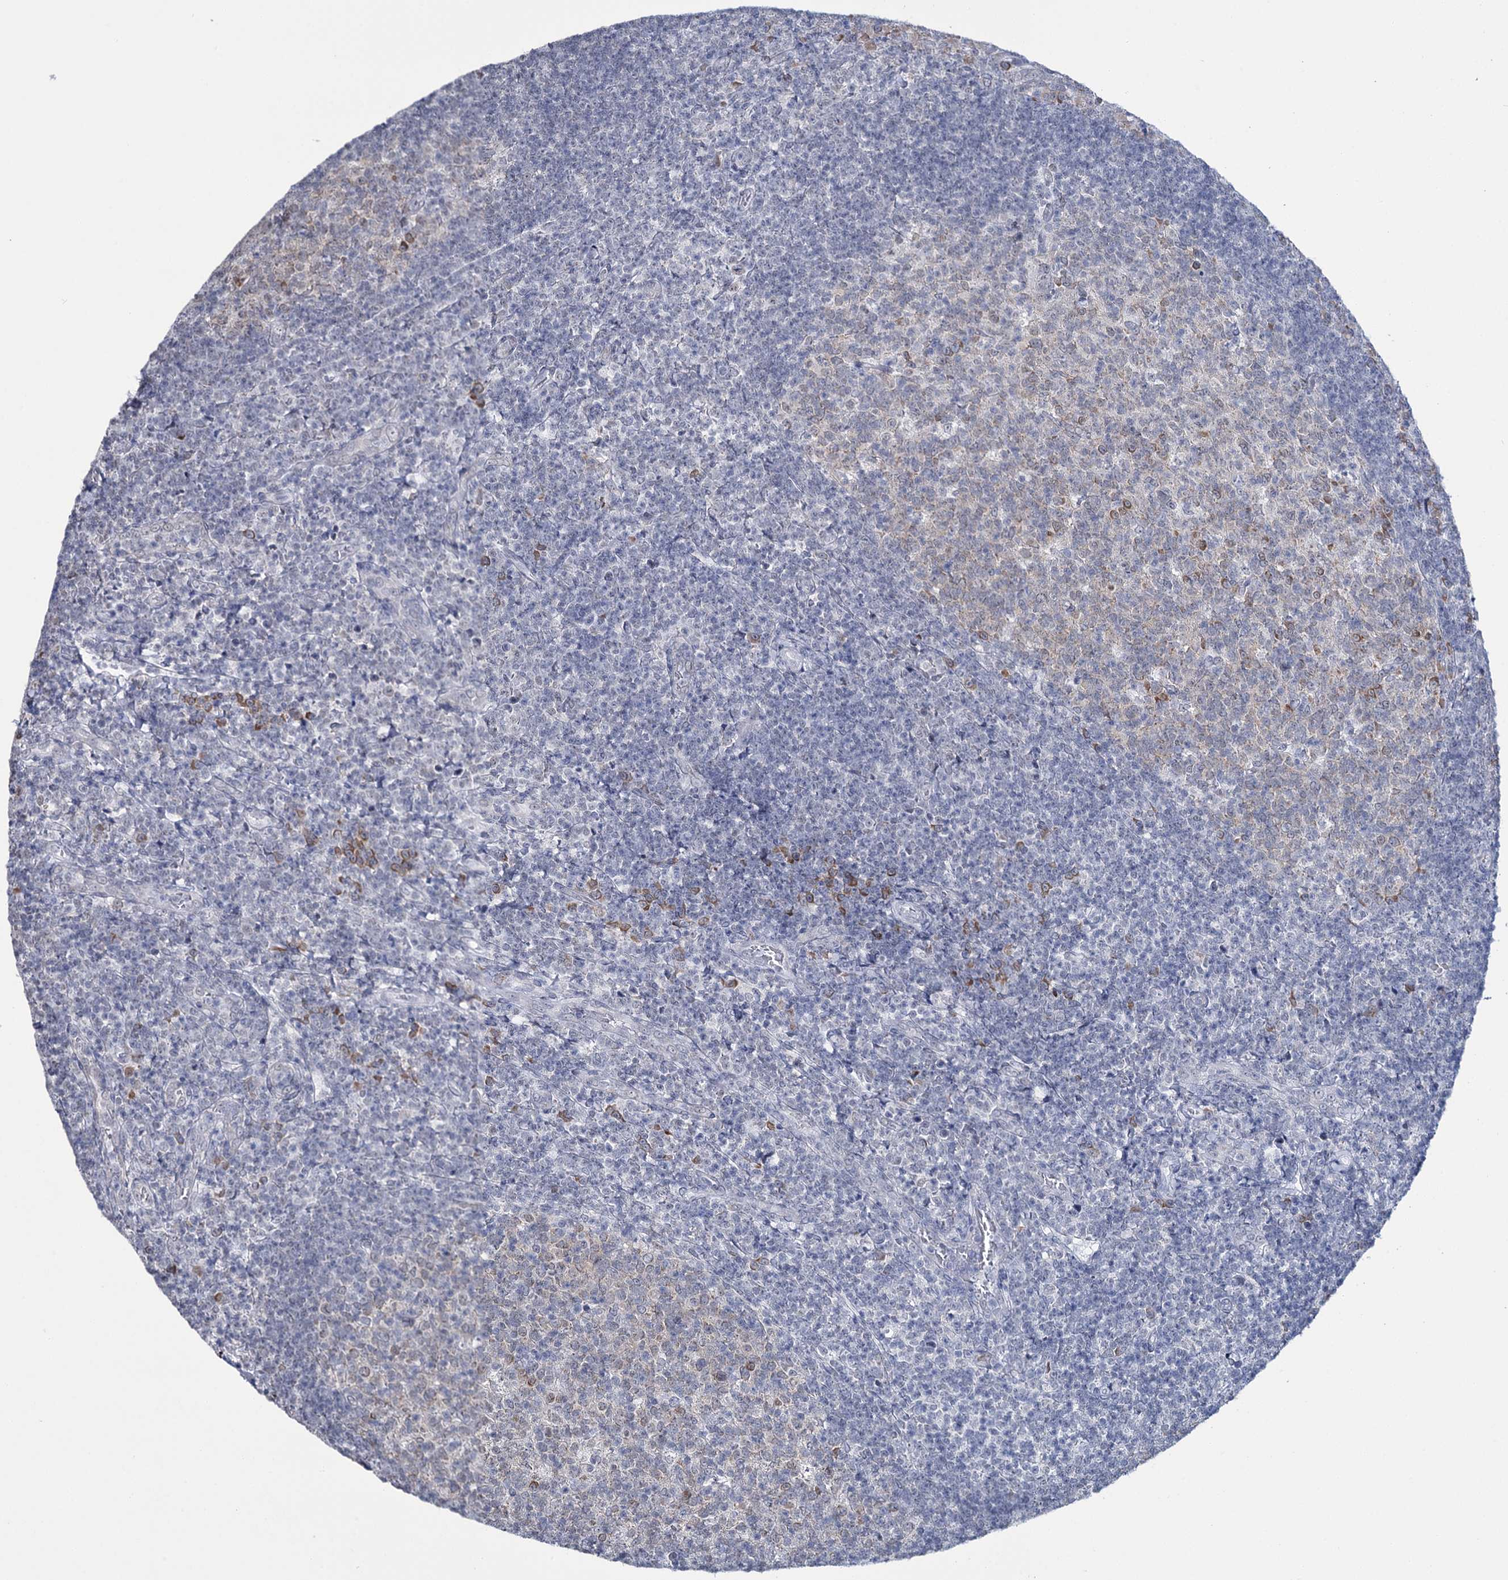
{"staining": {"intensity": "moderate", "quantity": "<25%", "location": "cytoplasmic/membranous"}, "tissue": "tonsil", "cell_type": "Germinal center cells", "image_type": "normal", "snomed": [{"axis": "morphology", "description": "Normal tissue, NOS"}, {"axis": "topography", "description": "Tonsil"}], "caption": "Immunohistochemistry micrograph of benign human tonsil stained for a protein (brown), which displays low levels of moderate cytoplasmic/membranous staining in approximately <25% of germinal center cells.", "gene": "SPATS2", "patient": {"sex": "female", "age": 10}}